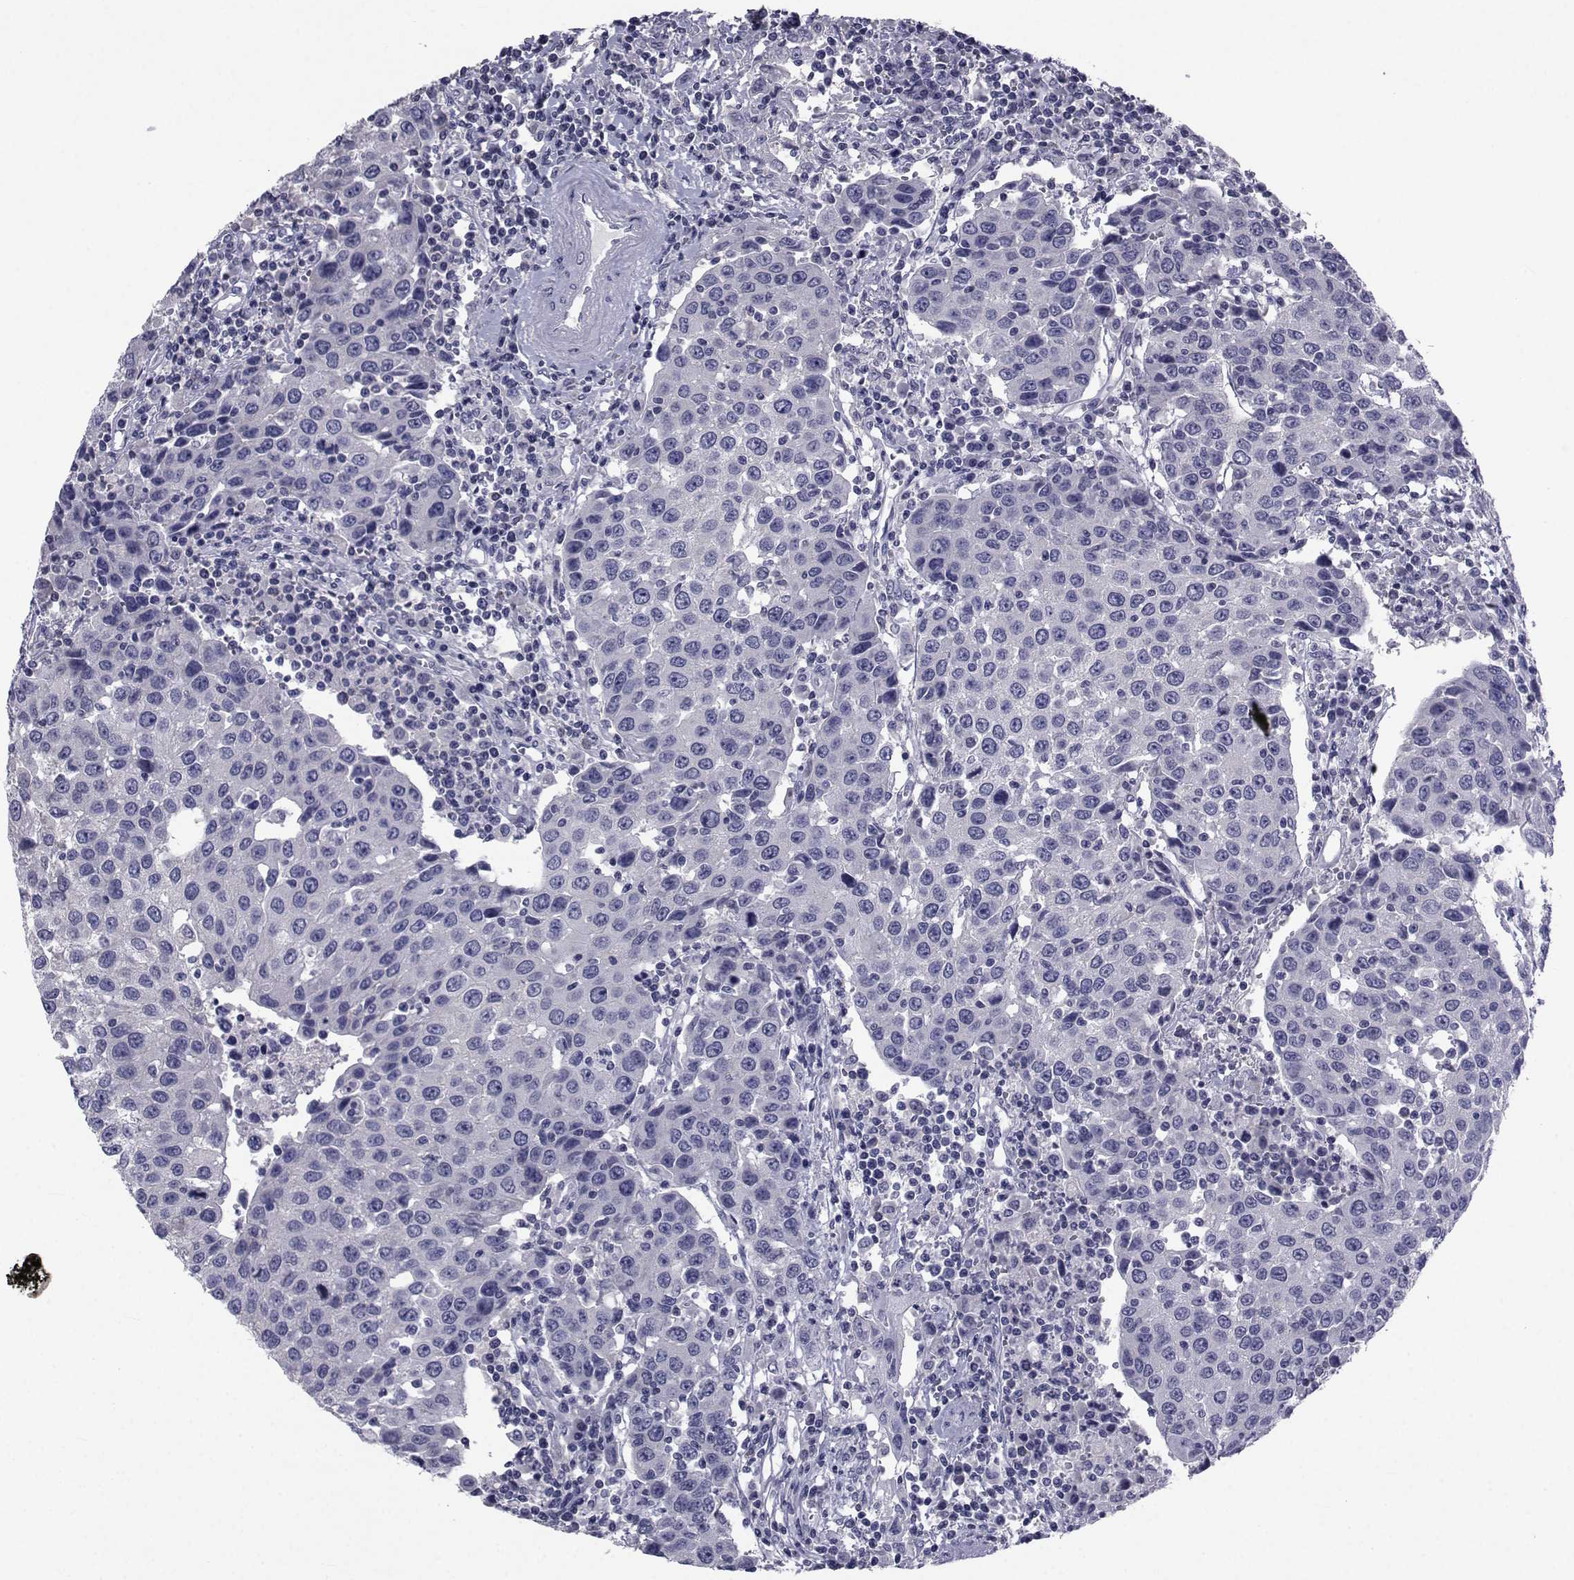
{"staining": {"intensity": "negative", "quantity": "none", "location": "none"}, "tissue": "urothelial cancer", "cell_type": "Tumor cells", "image_type": "cancer", "snomed": [{"axis": "morphology", "description": "Urothelial carcinoma, High grade"}, {"axis": "topography", "description": "Urinary bladder"}], "caption": "Immunohistochemical staining of human urothelial cancer demonstrates no significant expression in tumor cells.", "gene": "CHRNA1", "patient": {"sex": "female", "age": 85}}